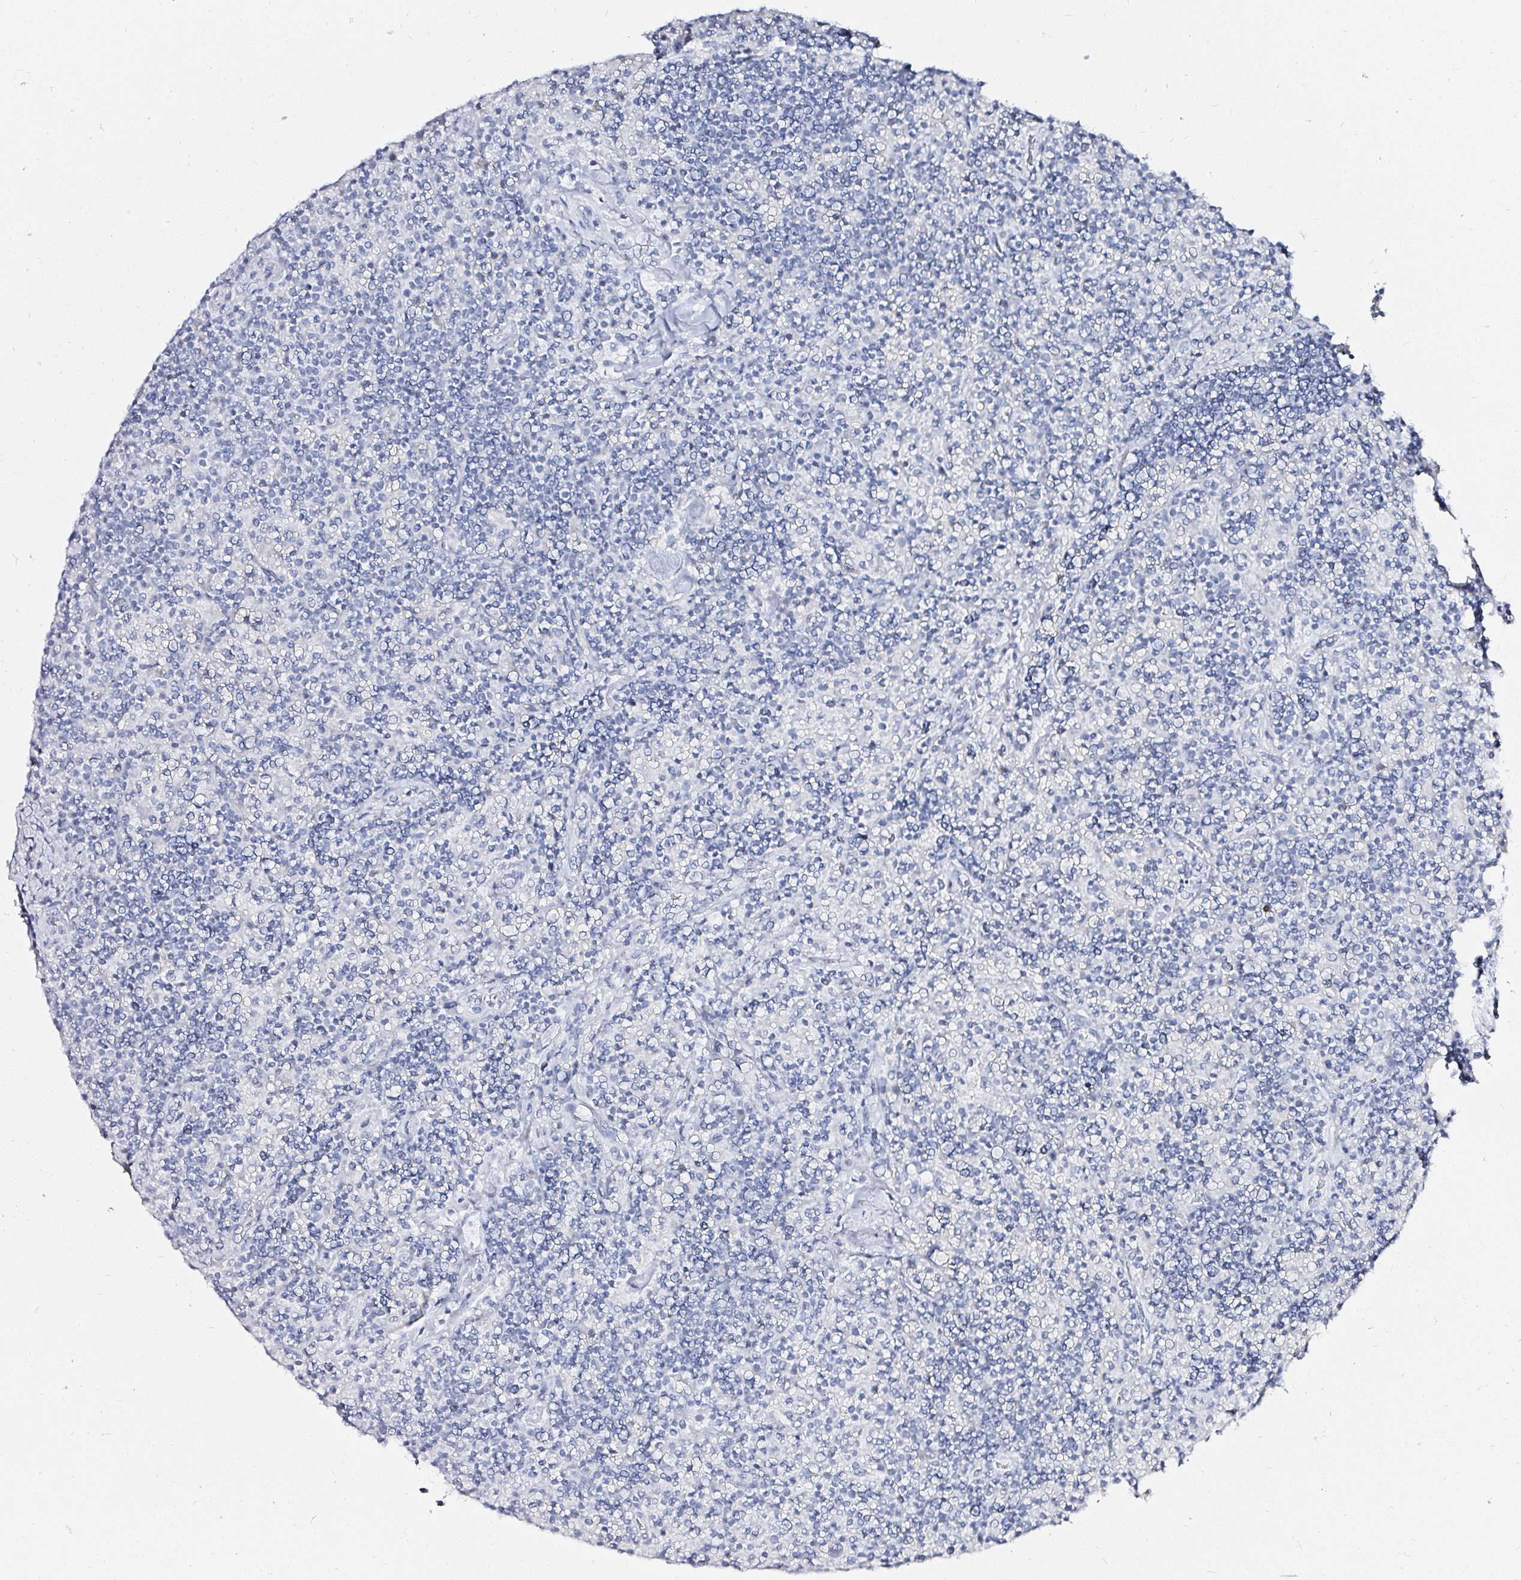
{"staining": {"intensity": "negative", "quantity": "none", "location": "none"}, "tissue": "lymphoma", "cell_type": "Tumor cells", "image_type": "cancer", "snomed": [{"axis": "morphology", "description": "Hodgkin's disease, NOS"}, {"axis": "topography", "description": "Lymph node"}], "caption": "This is an immunohistochemistry (IHC) photomicrograph of Hodgkin's disease. There is no staining in tumor cells.", "gene": "ACAN", "patient": {"sex": "male", "age": 70}}